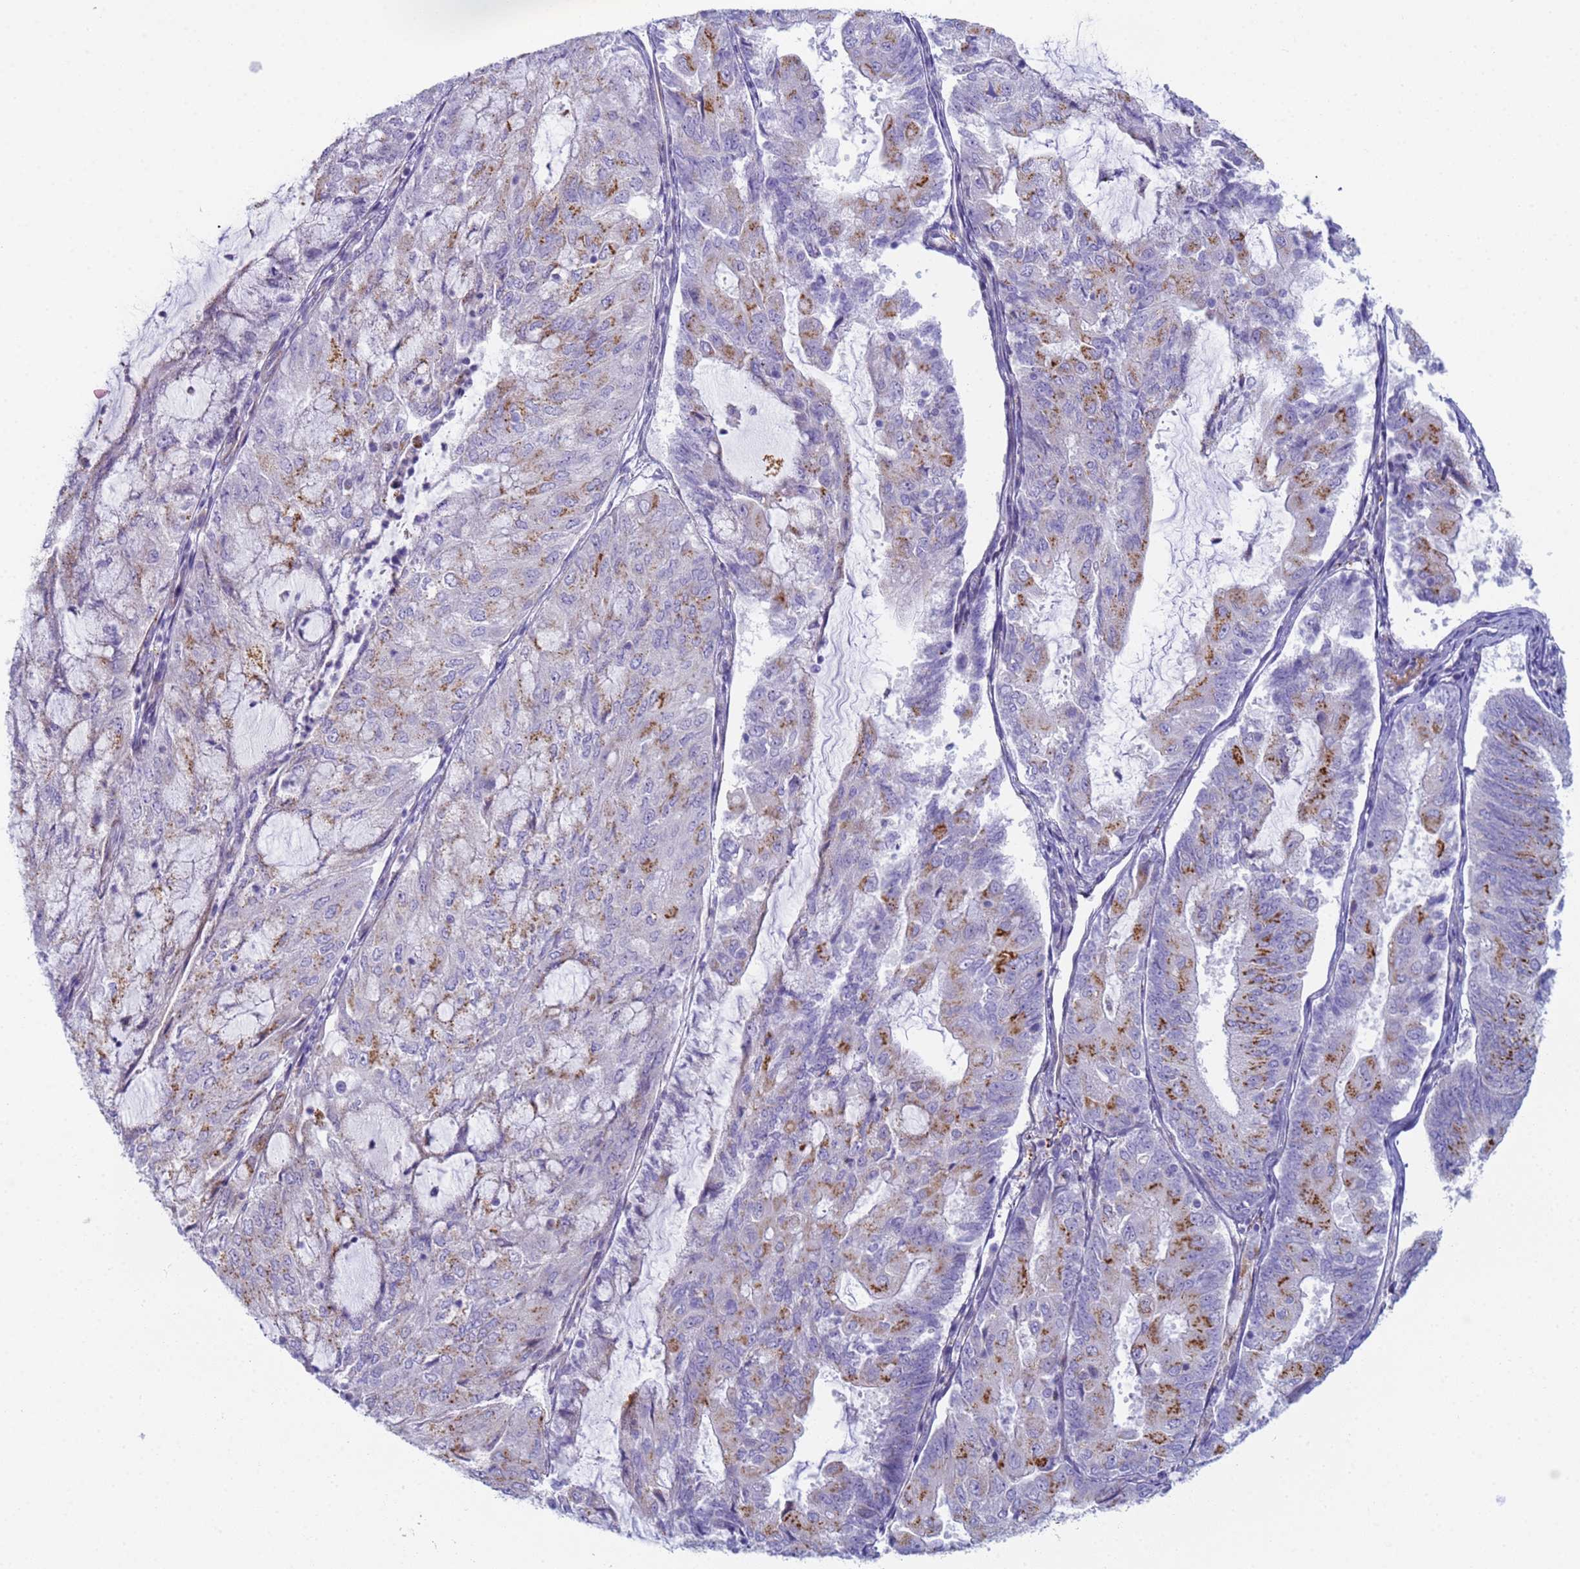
{"staining": {"intensity": "moderate", "quantity": "25%-75%", "location": "cytoplasmic/membranous"}, "tissue": "endometrial cancer", "cell_type": "Tumor cells", "image_type": "cancer", "snomed": [{"axis": "morphology", "description": "Adenocarcinoma, NOS"}, {"axis": "topography", "description": "Endometrium"}], "caption": "Moderate cytoplasmic/membranous expression for a protein is identified in about 25%-75% of tumor cells of adenocarcinoma (endometrial) using IHC.", "gene": "CR1", "patient": {"sex": "female", "age": 81}}